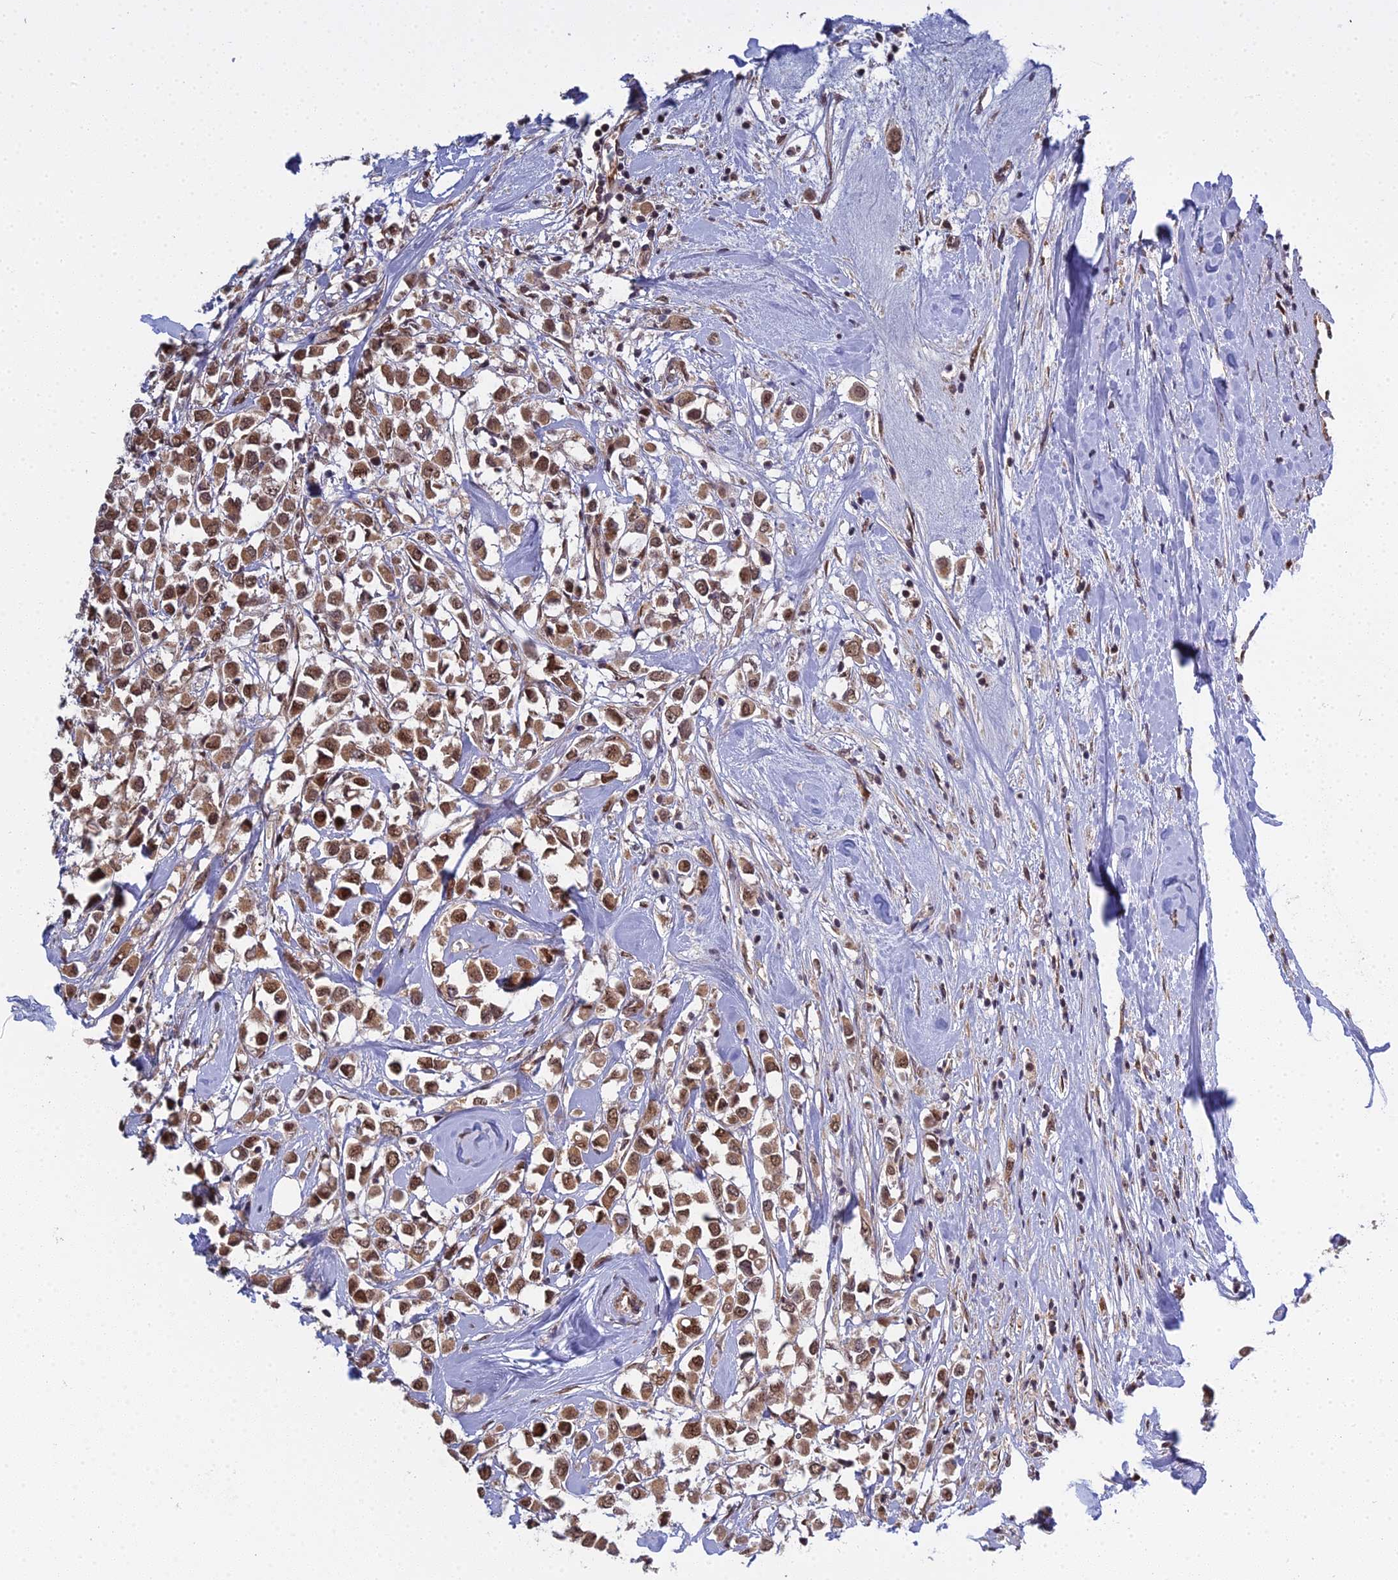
{"staining": {"intensity": "moderate", "quantity": ">75%", "location": "cytoplasmic/membranous,nuclear"}, "tissue": "breast cancer", "cell_type": "Tumor cells", "image_type": "cancer", "snomed": [{"axis": "morphology", "description": "Duct carcinoma"}, {"axis": "topography", "description": "Breast"}], "caption": "Immunohistochemical staining of human breast cancer (invasive ductal carcinoma) displays medium levels of moderate cytoplasmic/membranous and nuclear protein positivity in about >75% of tumor cells.", "gene": "MEOX1", "patient": {"sex": "female", "age": 87}}